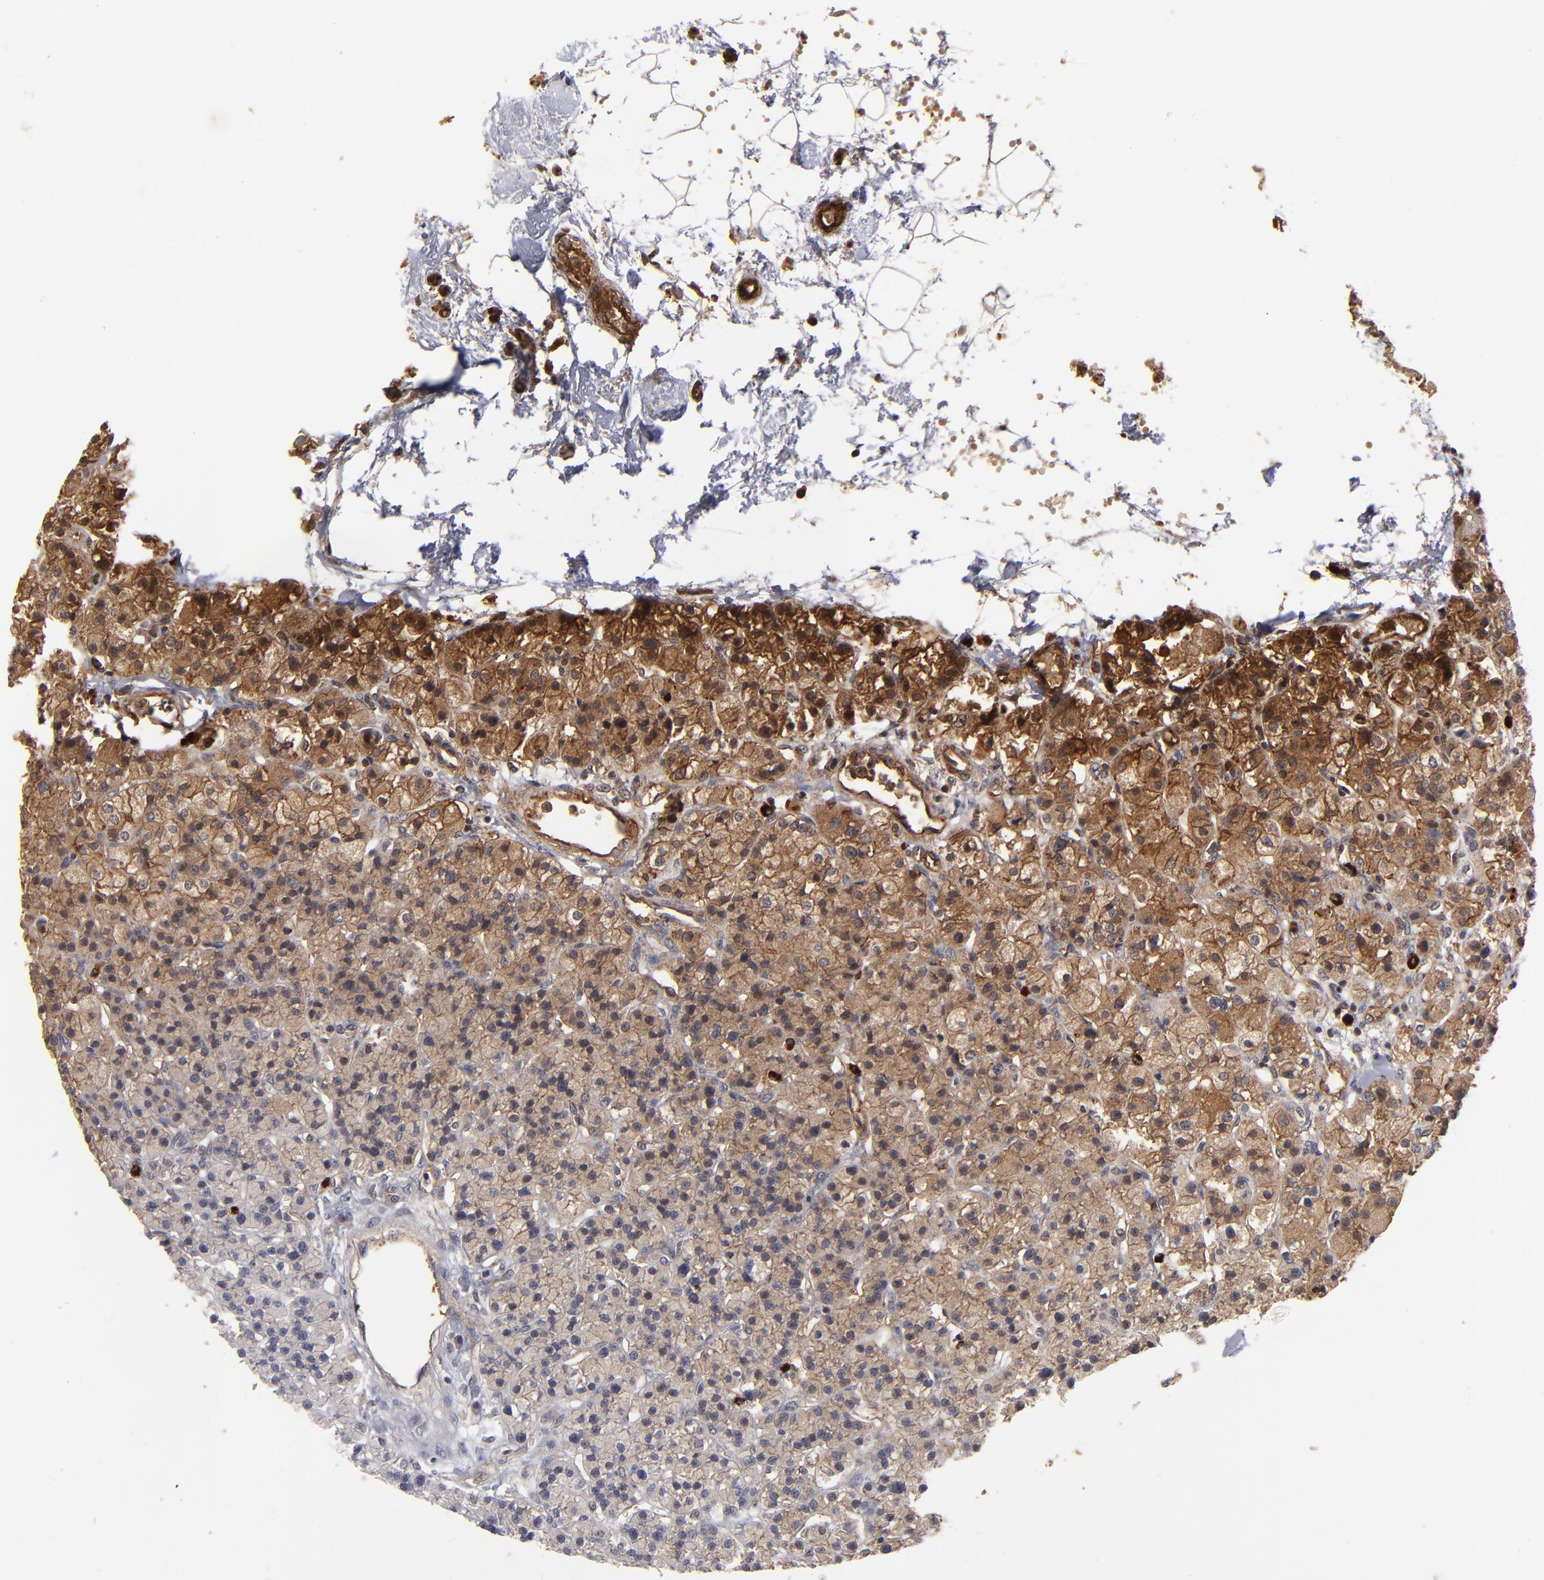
{"staining": {"intensity": "strong", "quantity": ">75%", "location": "cytoplasmic/membranous"}, "tissue": "parathyroid gland", "cell_type": "Glandular cells", "image_type": "normal", "snomed": [{"axis": "morphology", "description": "Normal tissue, NOS"}, {"axis": "topography", "description": "Parathyroid gland"}], "caption": "Parathyroid gland stained for a protein (brown) shows strong cytoplasmic/membranous positive staining in approximately >75% of glandular cells.", "gene": "BDKRB1", "patient": {"sex": "female", "age": 58}}